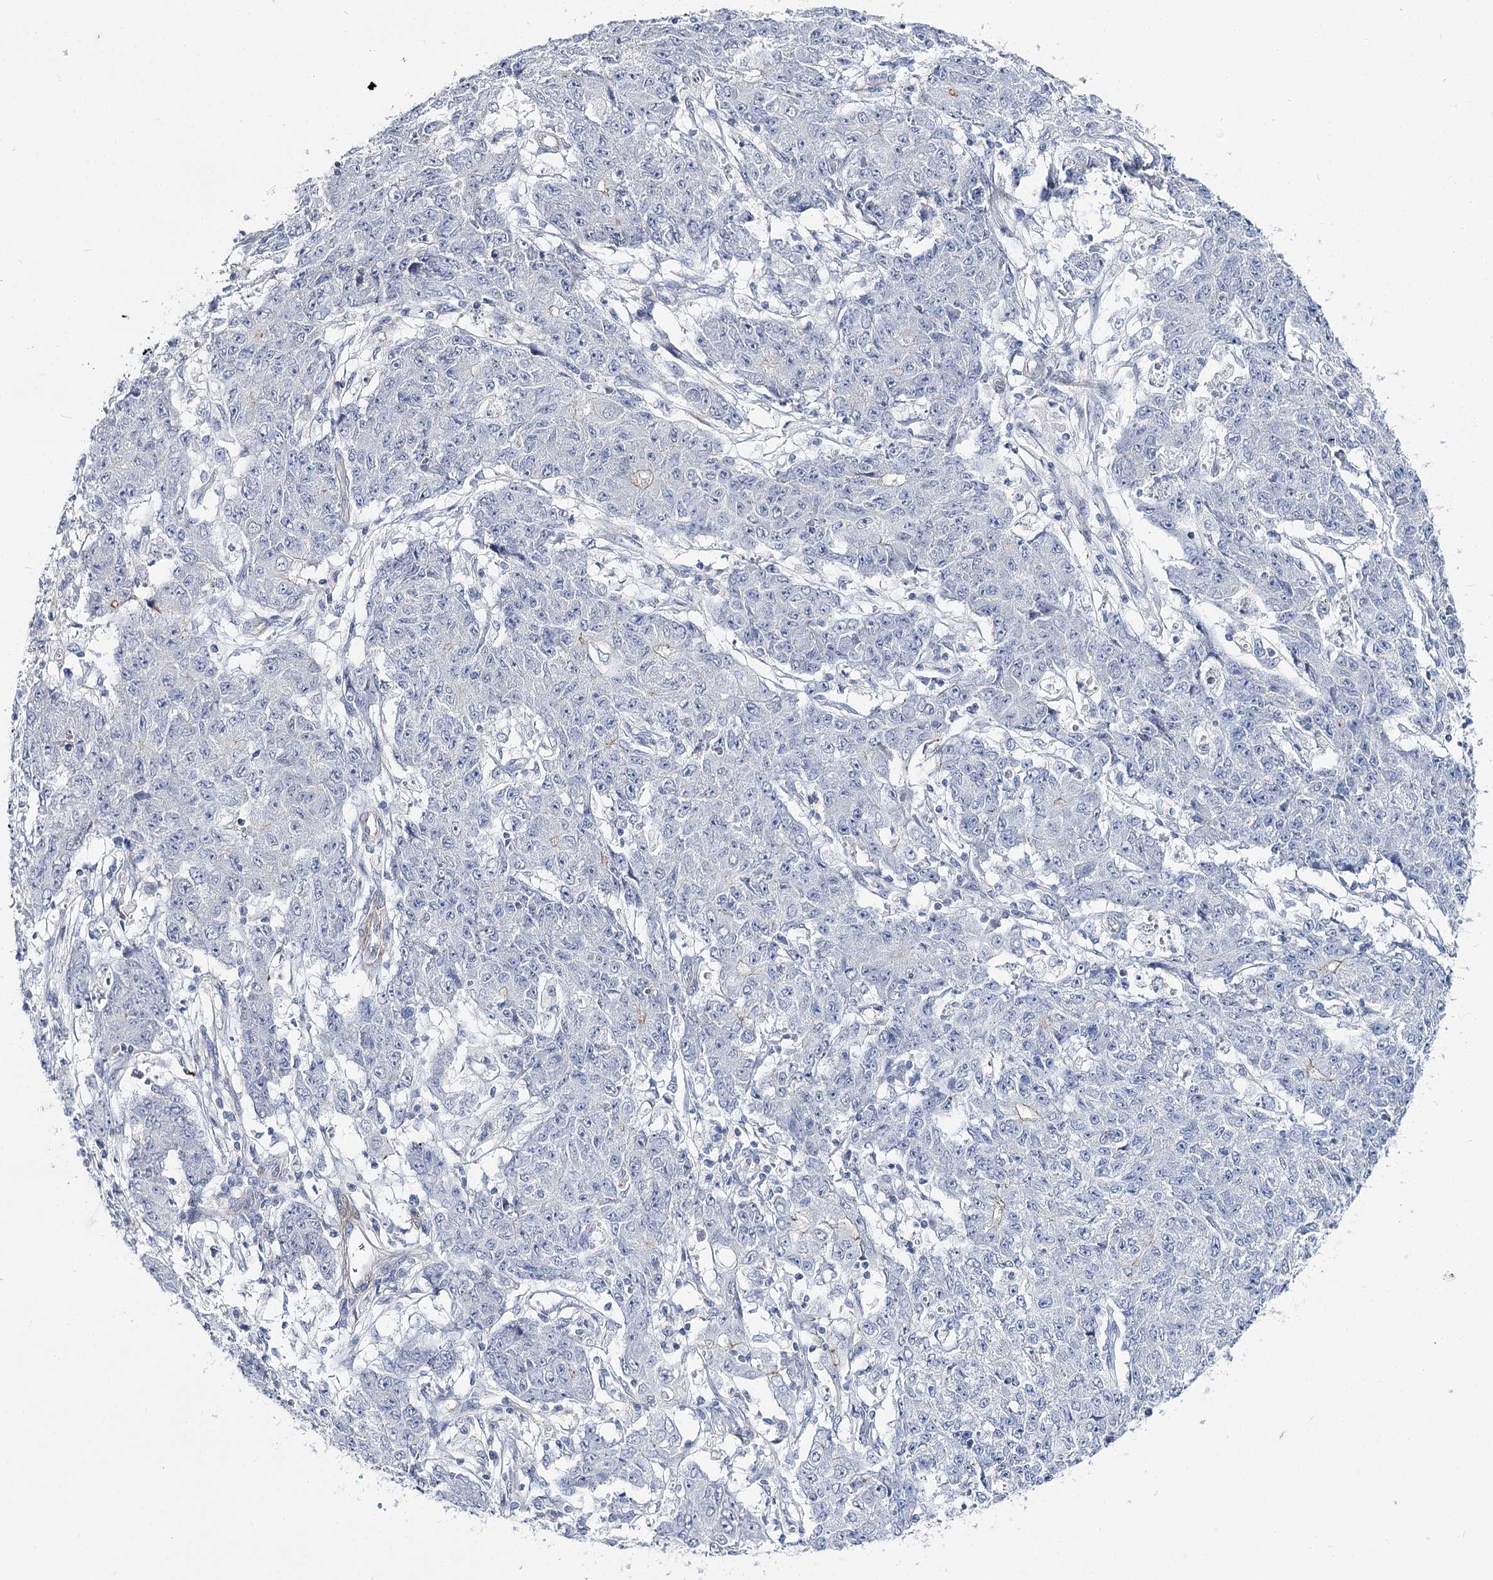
{"staining": {"intensity": "negative", "quantity": "none", "location": "none"}, "tissue": "ovarian cancer", "cell_type": "Tumor cells", "image_type": "cancer", "snomed": [{"axis": "morphology", "description": "Carcinoma, endometroid"}, {"axis": "topography", "description": "Ovary"}], "caption": "High magnification brightfield microscopy of ovarian endometroid carcinoma stained with DAB (3,3'-diaminobenzidine) (brown) and counterstained with hematoxylin (blue): tumor cells show no significant staining.", "gene": "AGXT2", "patient": {"sex": "female", "age": 42}}